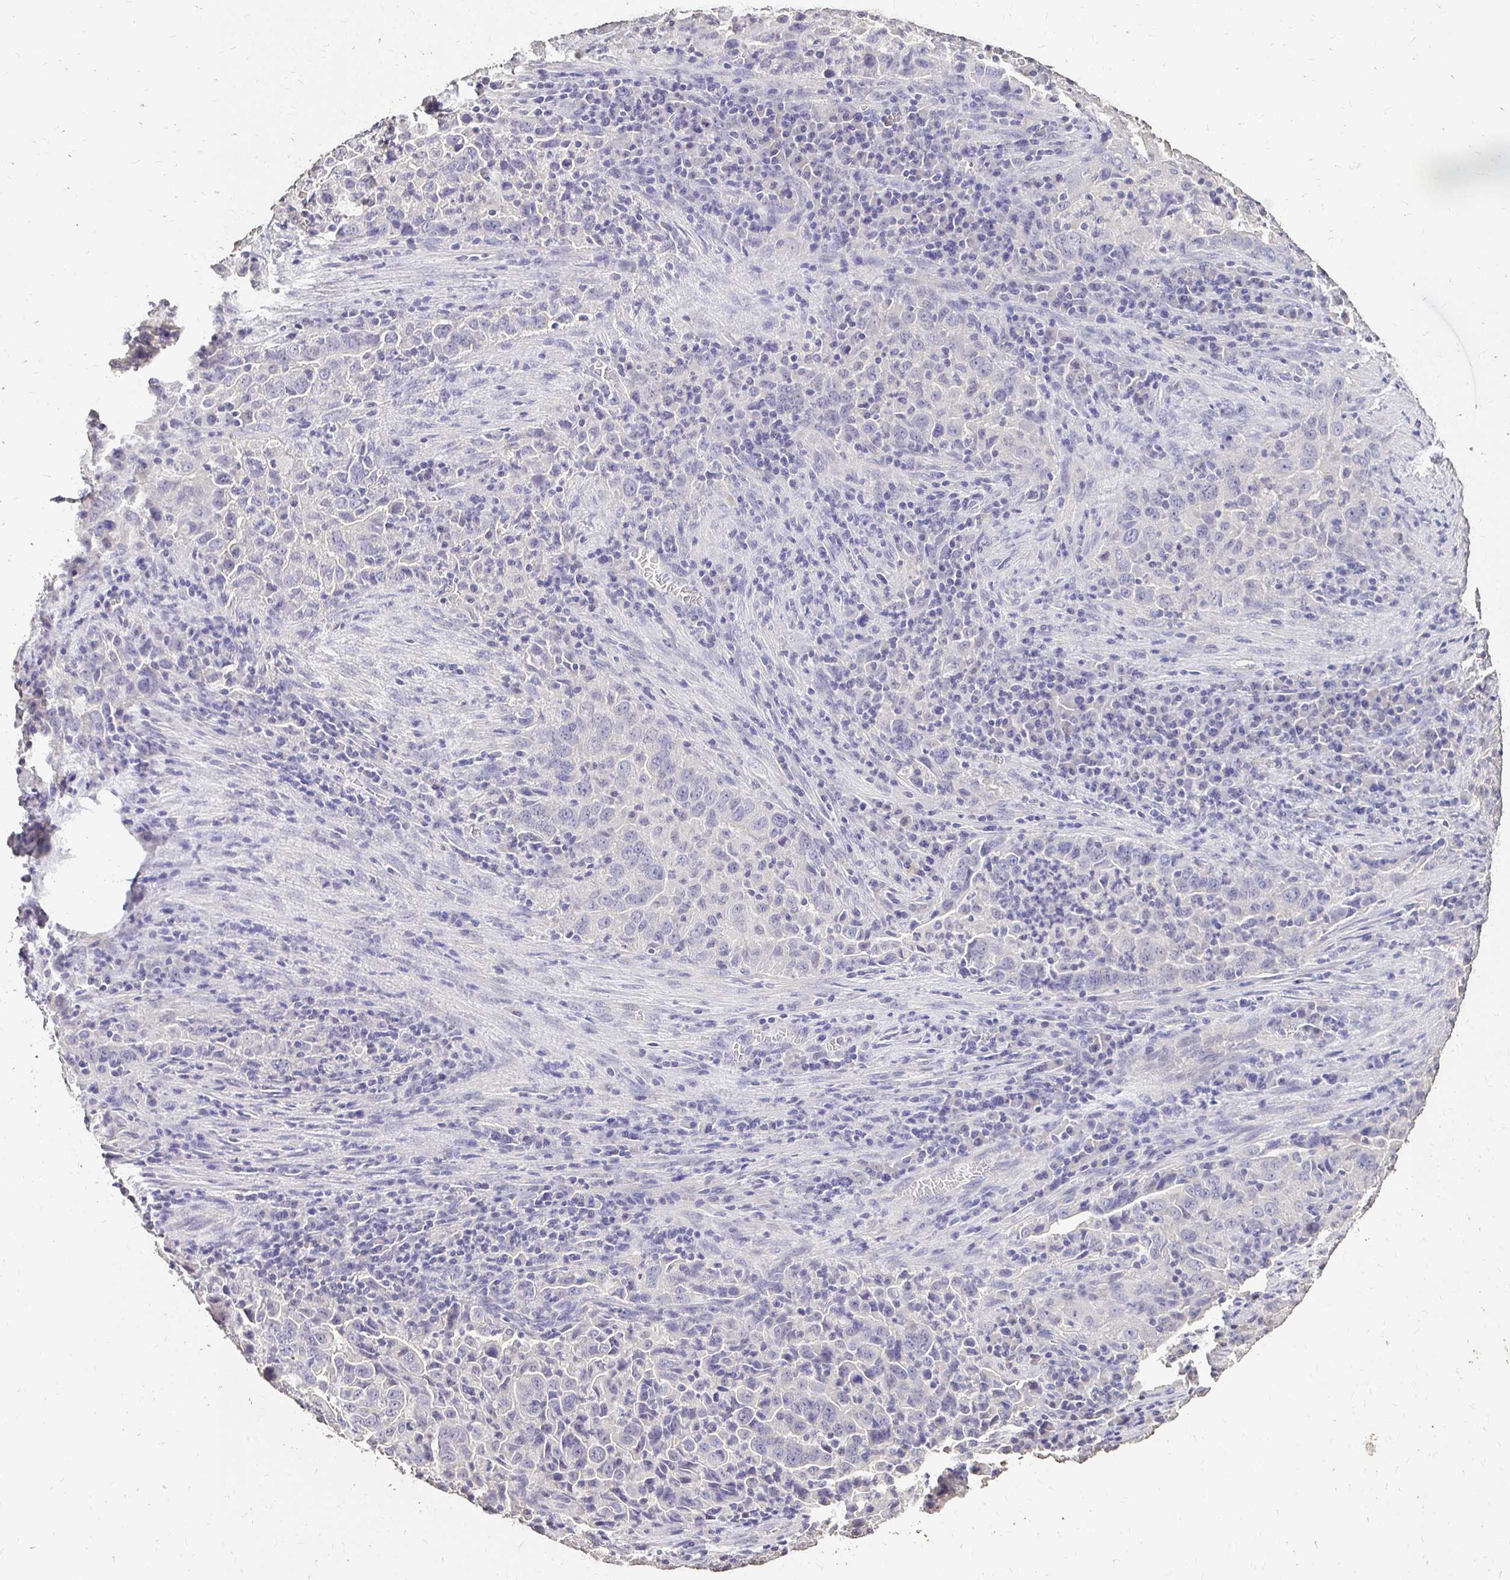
{"staining": {"intensity": "negative", "quantity": "none", "location": "none"}, "tissue": "lung cancer", "cell_type": "Tumor cells", "image_type": "cancer", "snomed": [{"axis": "morphology", "description": "Adenocarcinoma, NOS"}, {"axis": "topography", "description": "Lung"}], "caption": "Tumor cells show no significant protein staining in lung adenocarcinoma.", "gene": "UGT1A6", "patient": {"sex": "male", "age": 67}}